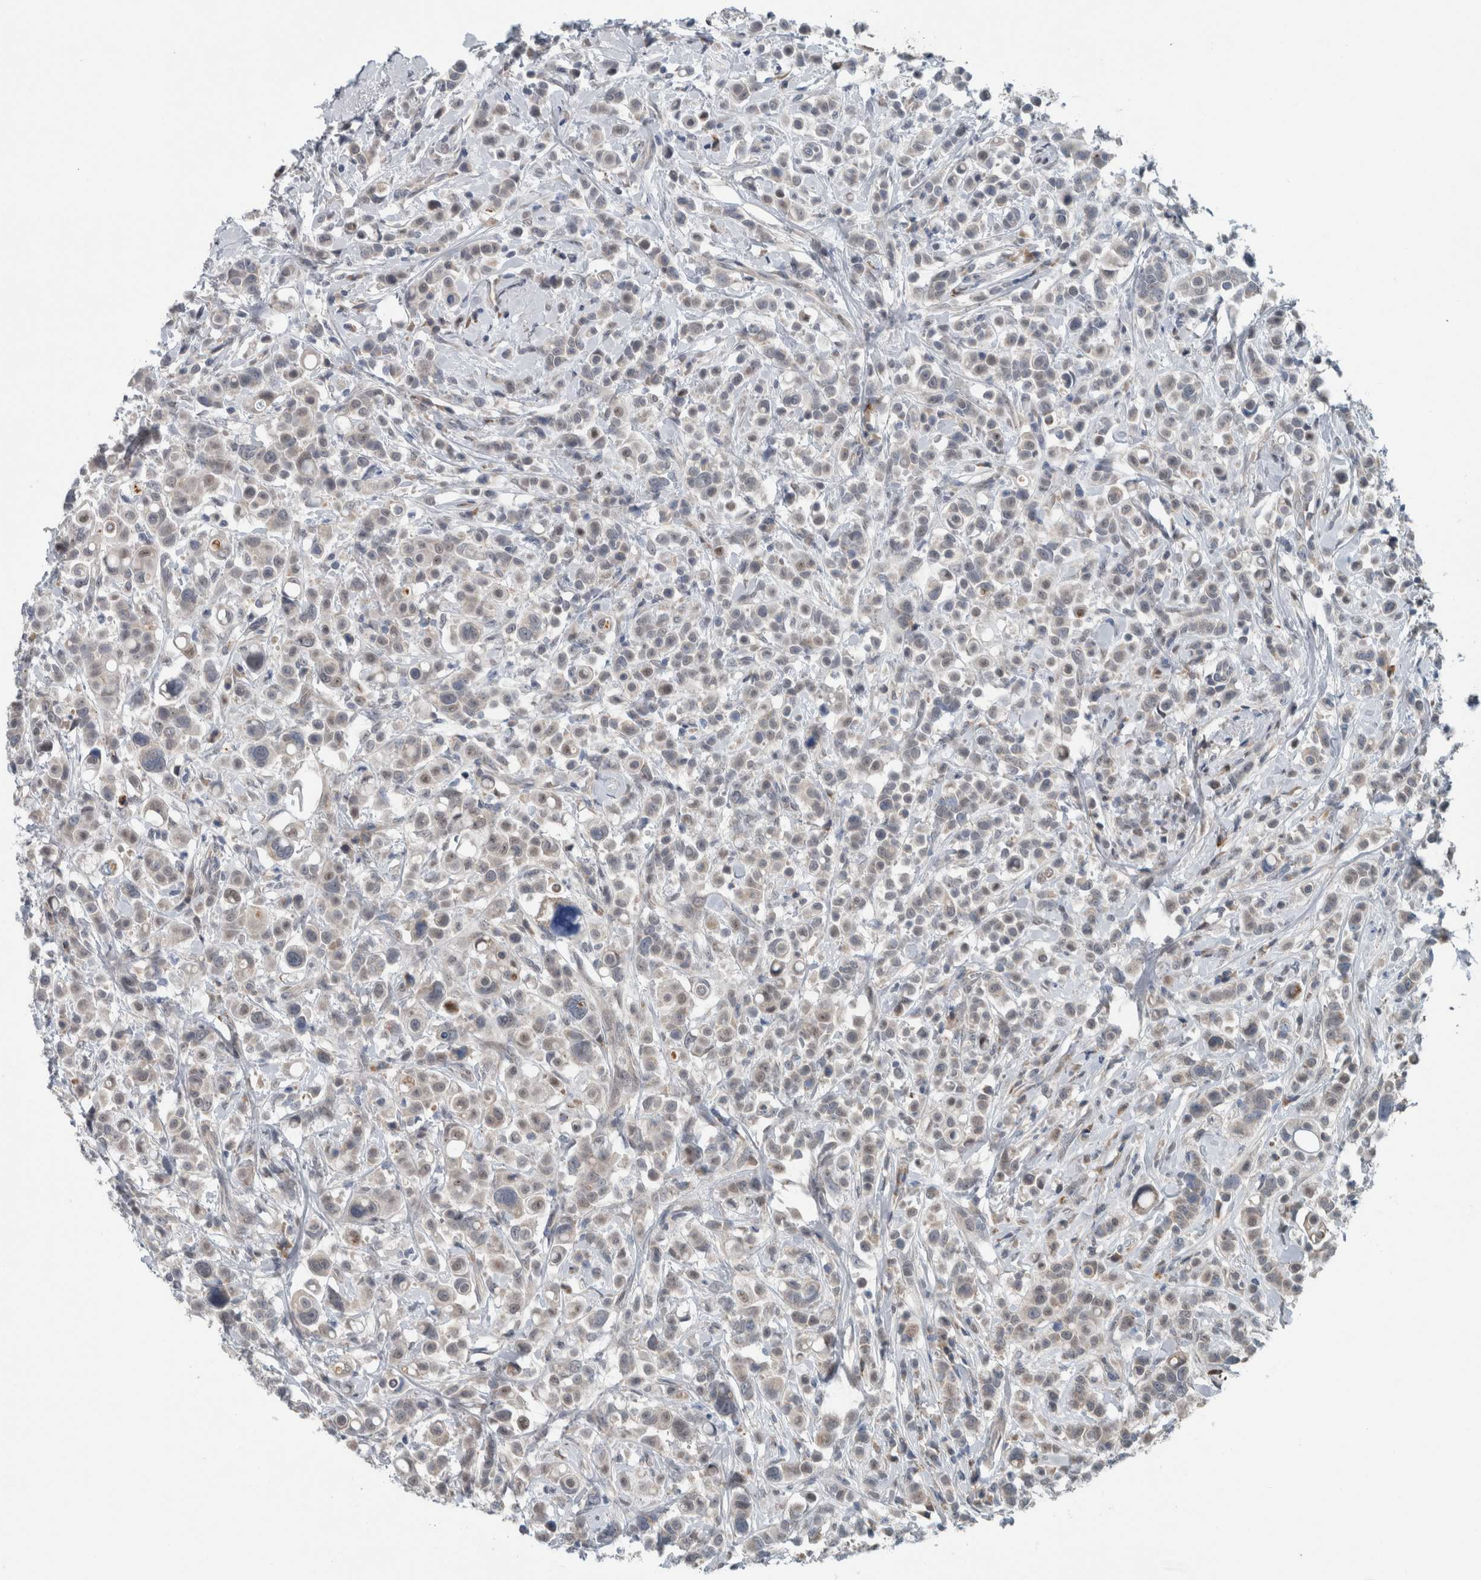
{"staining": {"intensity": "negative", "quantity": "none", "location": "none"}, "tissue": "breast cancer", "cell_type": "Tumor cells", "image_type": "cancer", "snomed": [{"axis": "morphology", "description": "Duct carcinoma"}, {"axis": "topography", "description": "Breast"}], "caption": "An IHC photomicrograph of intraductal carcinoma (breast) is shown. There is no staining in tumor cells of intraductal carcinoma (breast).", "gene": "GBA2", "patient": {"sex": "female", "age": 27}}